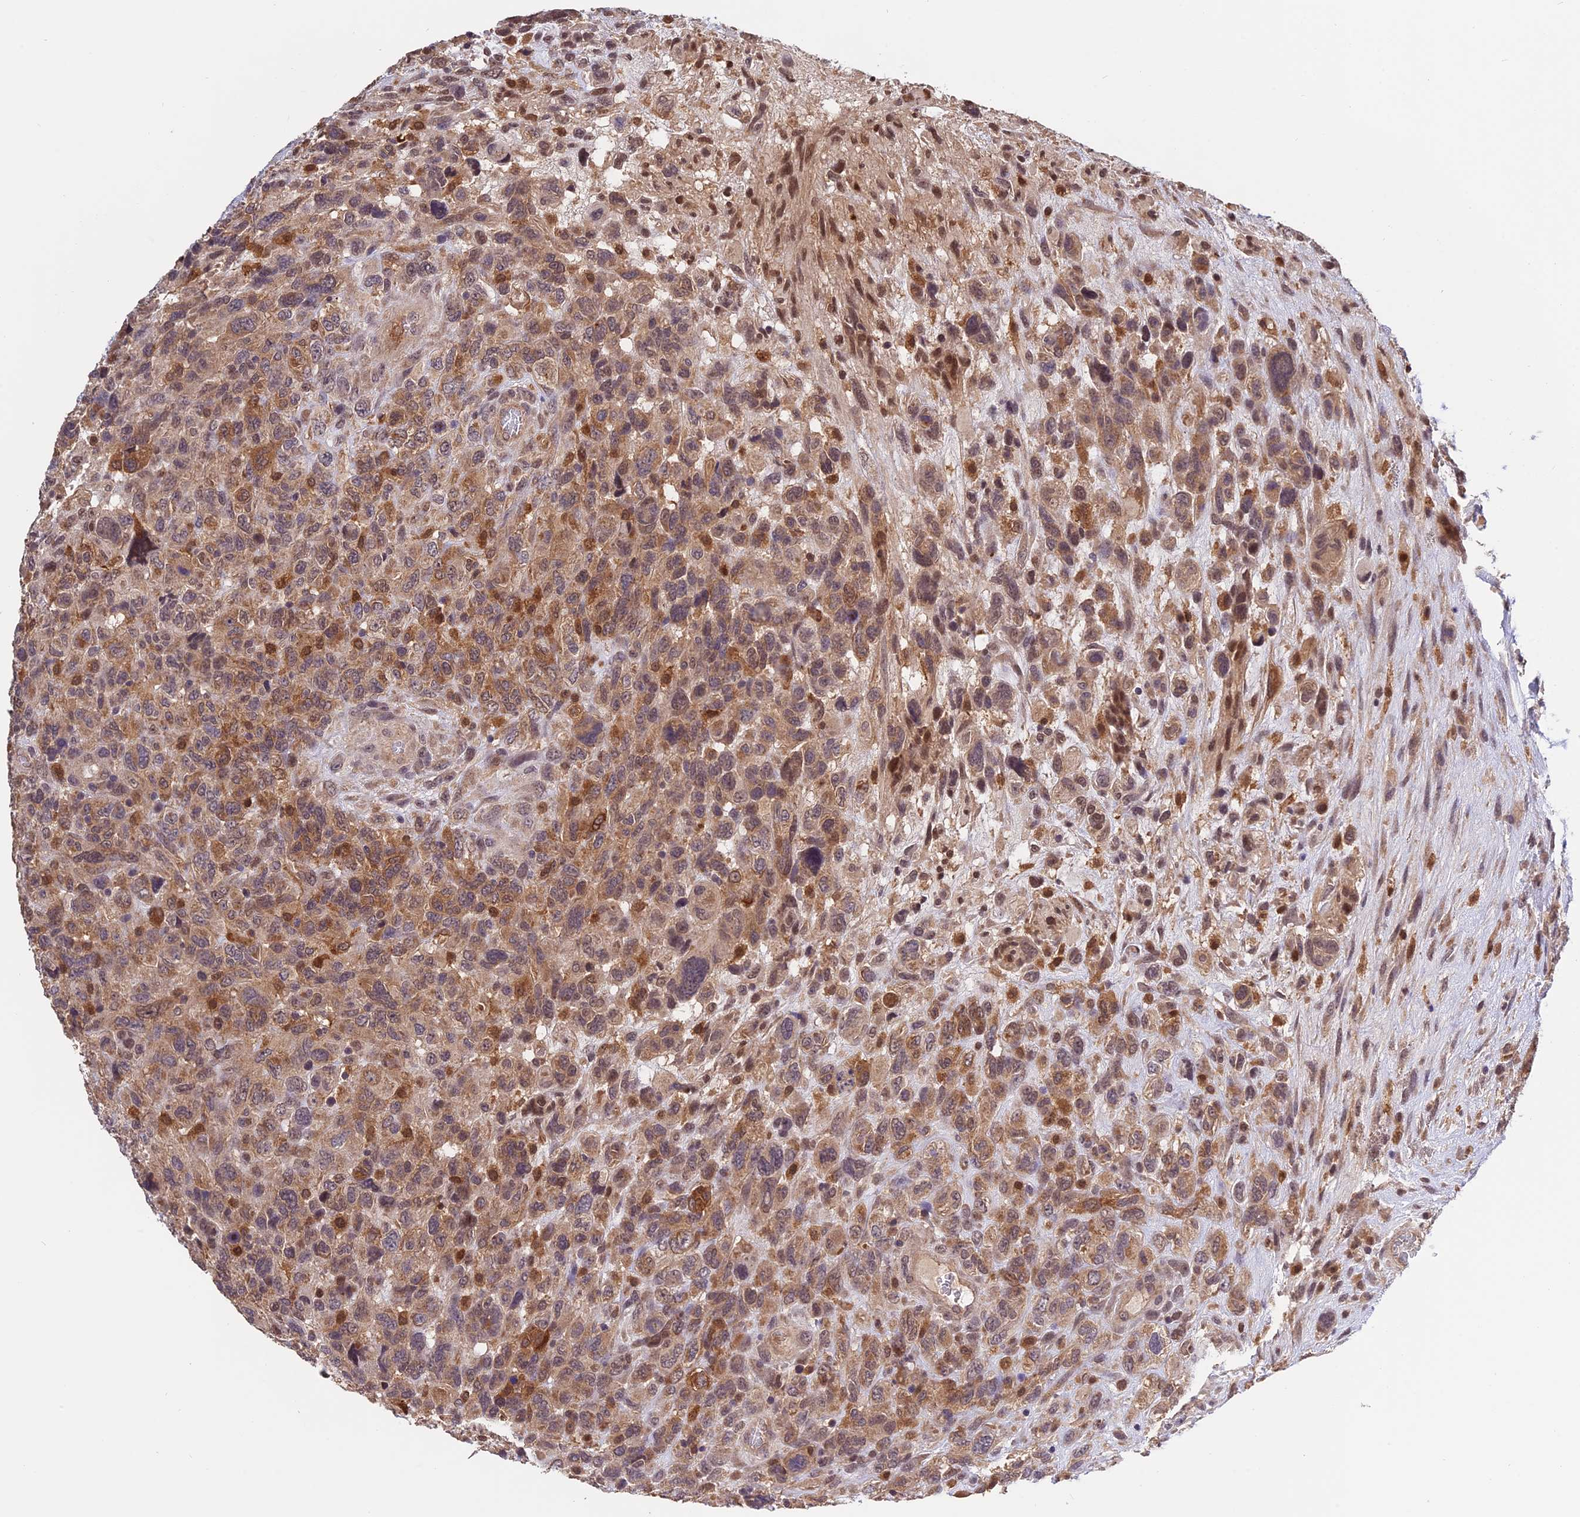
{"staining": {"intensity": "moderate", "quantity": ">75%", "location": "cytoplasmic/membranous,nuclear"}, "tissue": "glioma", "cell_type": "Tumor cells", "image_type": "cancer", "snomed": [{"axis": "morphology", "description": "Glioma, malignant, High grade"}, {"axis": "topography", "description": "Brain"}], "caption": "IHC image of neoplastic tissue: glioma stained using immunohistochemistry (IHC) exhibits medium levels of moderate protein expression localized specifically in the cytoplasmic/membranous and nuclear of tumor cells, appearing as a cytoplasmic/membranous and nuclear brown color.", "gene": "MNS1", "patient": {"sex": "male", "age": 61}}